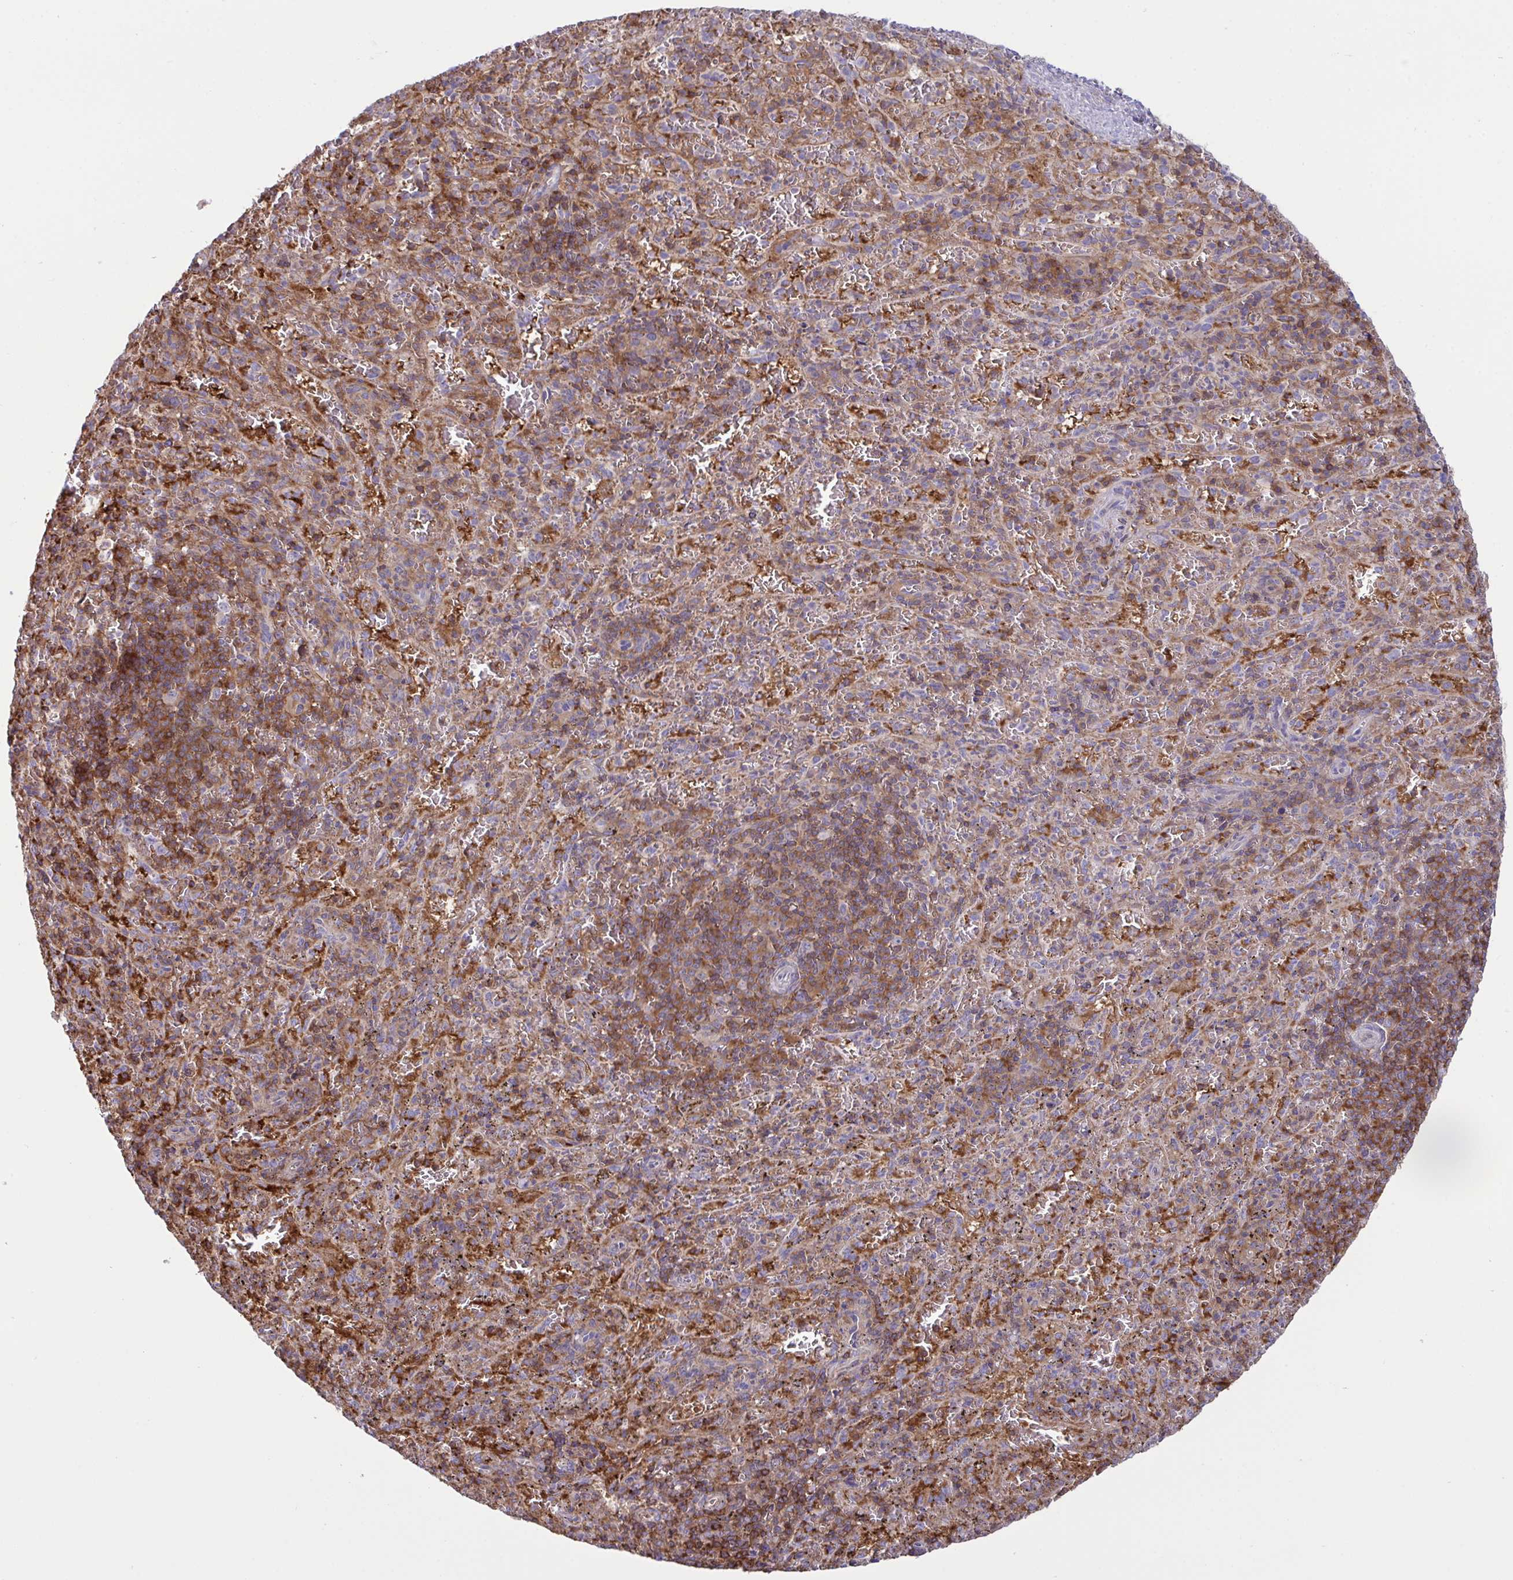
{"staining": {"intensity": "moderate", "quantity": ">75%", "location": "cytoplasmic/membranous"}, "tissue": "spleen", "cell_type": "Cells in red pulp", "image_type": "normal", "snomed": [{"axis": "morphology", "description": "Normal tissue, NOS"}, {"axis": "topography", "description": "Spleen"}], "caption": "High-power microscopy captured an IHC photomicrograph of benign spleen, revealing moderate cytoplasmic/membranous staining in approximately >75% of cells in red pulp. The staining was performed using DAB (3,3'-diaminobenzidine), with brown indicating positive protein expression. Nuclei are stained blue with hematoxylin.", "gene": "TSC22D3", "patient": {"sex": "male", "age": 57}}